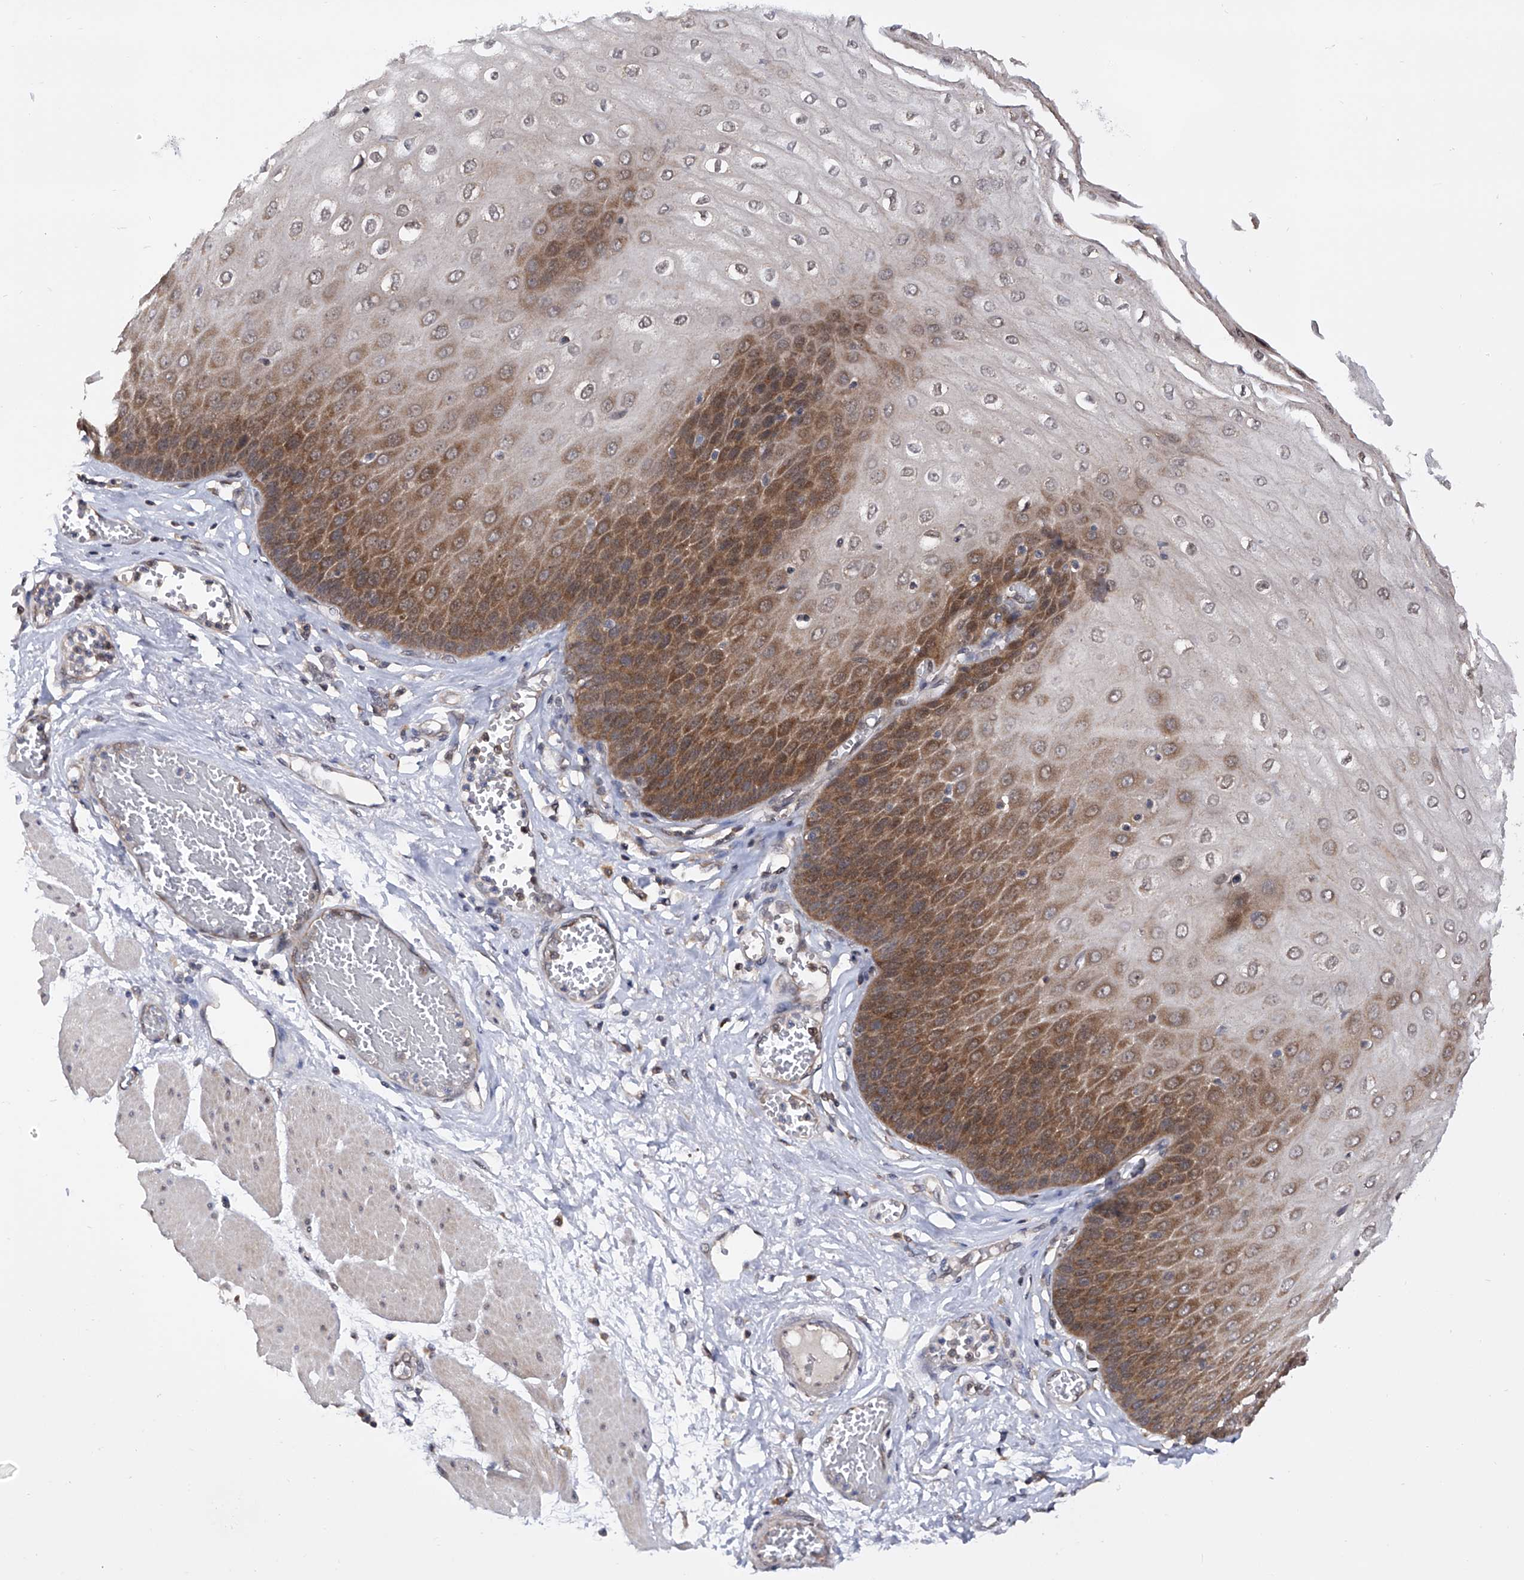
{"staining": {"intensity": "moderate", "quantity": "25%-75%", "location": "cytoplasmic/membranous"}, "tissue": "esophagus", "cell_type": "Squamous epithelial cells", "image_type": "normal", "snomed": [{"axis": "morphology", "description": "Normal tissue, NOS"}, {"axis": "topography", "description": "Esophagus"}], "caption": "The image demonstrates a brown stain indicating the presence of a protein in the cytoplasmic/membranous of squamous epithelial cells in esophagus. (IHC, brightfield microscopy, high magnification).", "gene": "USP45", "patient": {"sex": "male", "age": 60}}